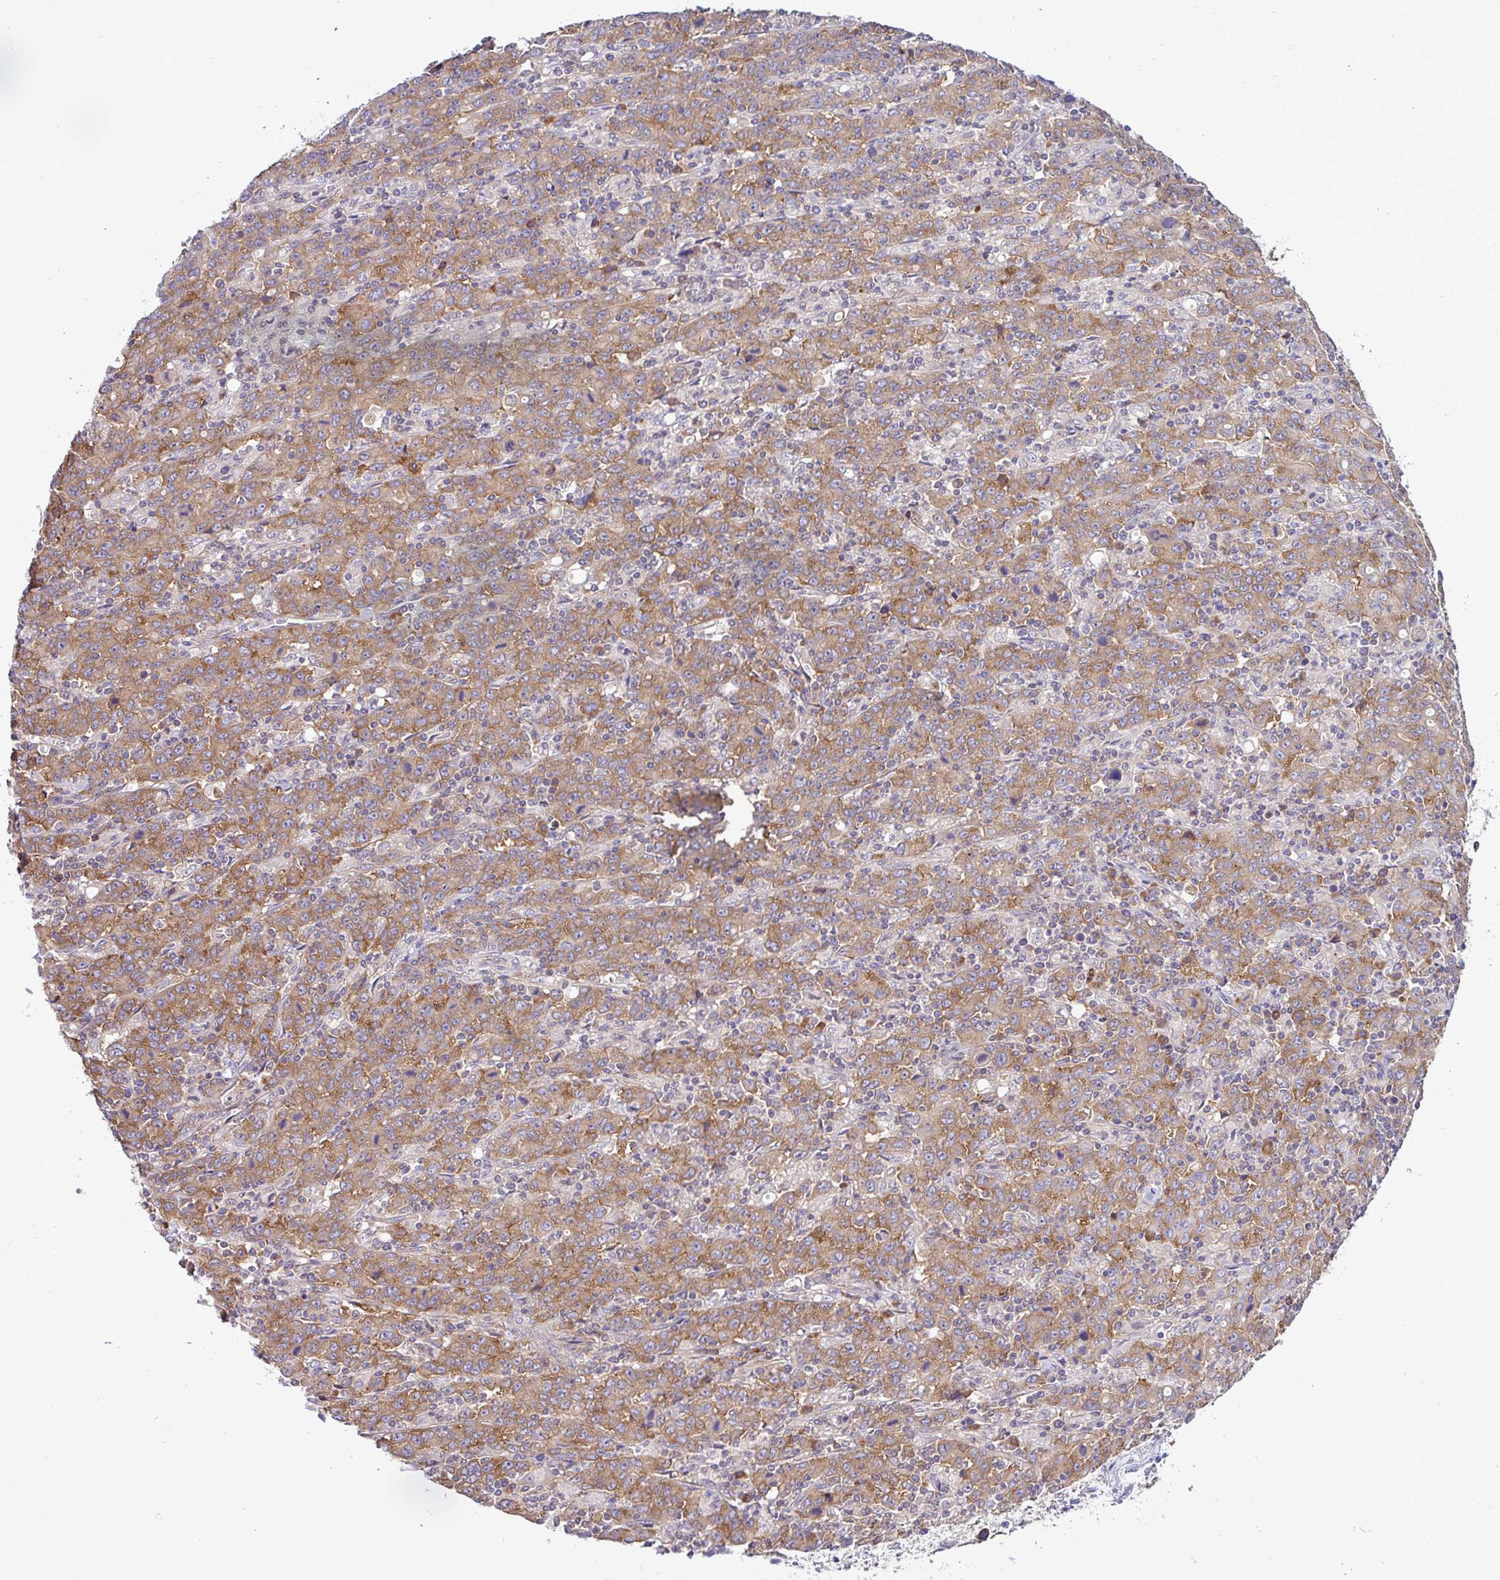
{"staining": {"intensity": "moderate", "quantity": ">75%", "location": "cytoplasmic/membranous"}, "tissue": "stomach cancer", "cell_type": "Tumor cells", "image_type": "cancer", "snomed": [{"axis": "morphology", "description": "Adenocarcinoma, NOS"}, {"axis": "topography", "description": "Stomach, upper"}], "caption": "Tumor cells demonstrate medium levels of moderate cytoplasmic/membranous staining in approximately >75% of cells in human stomach cancer (adenocarcinoma).", "gene": "LARS1", "patient": {"sex": "male", "age": 69}}